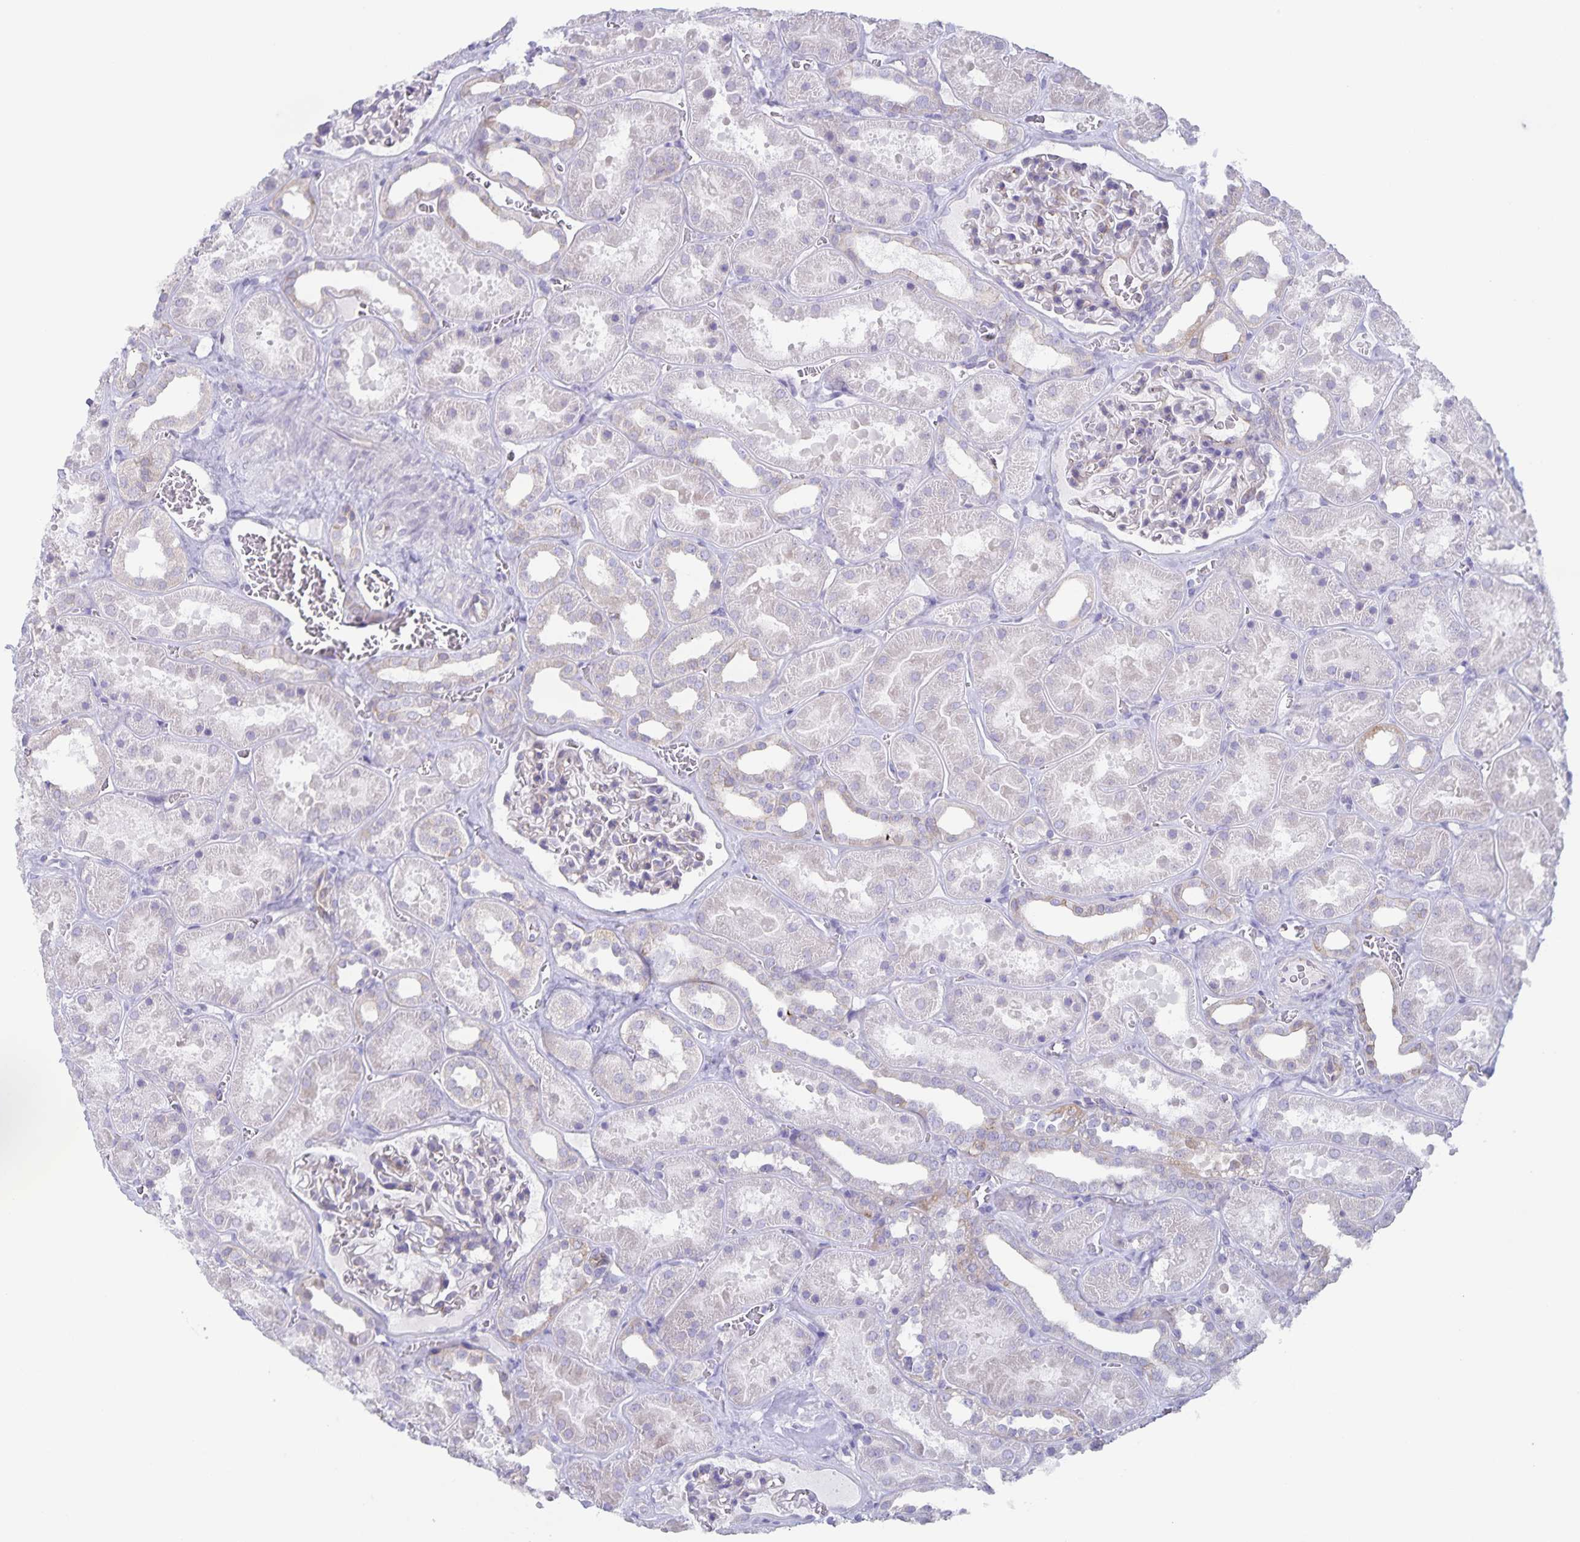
{"staining": {"intensity": "negative", "quantity": "none", "location": "none"}, "tissue": "kidney", "cell_type": "Cells in glomeruli", "image_type": "normal", "snomed": [{"axis": "morphology", "description": "Normal tissue, NOS"}, {"axis": "topography", "description": "Kidney"}], "caption": "This is an immunohistochemistry image of unremarkable human kidney. There is no positivity in cells in glomeruli.", "gene": "AQP4", "patient": {"sex": "female", "age": 41}}